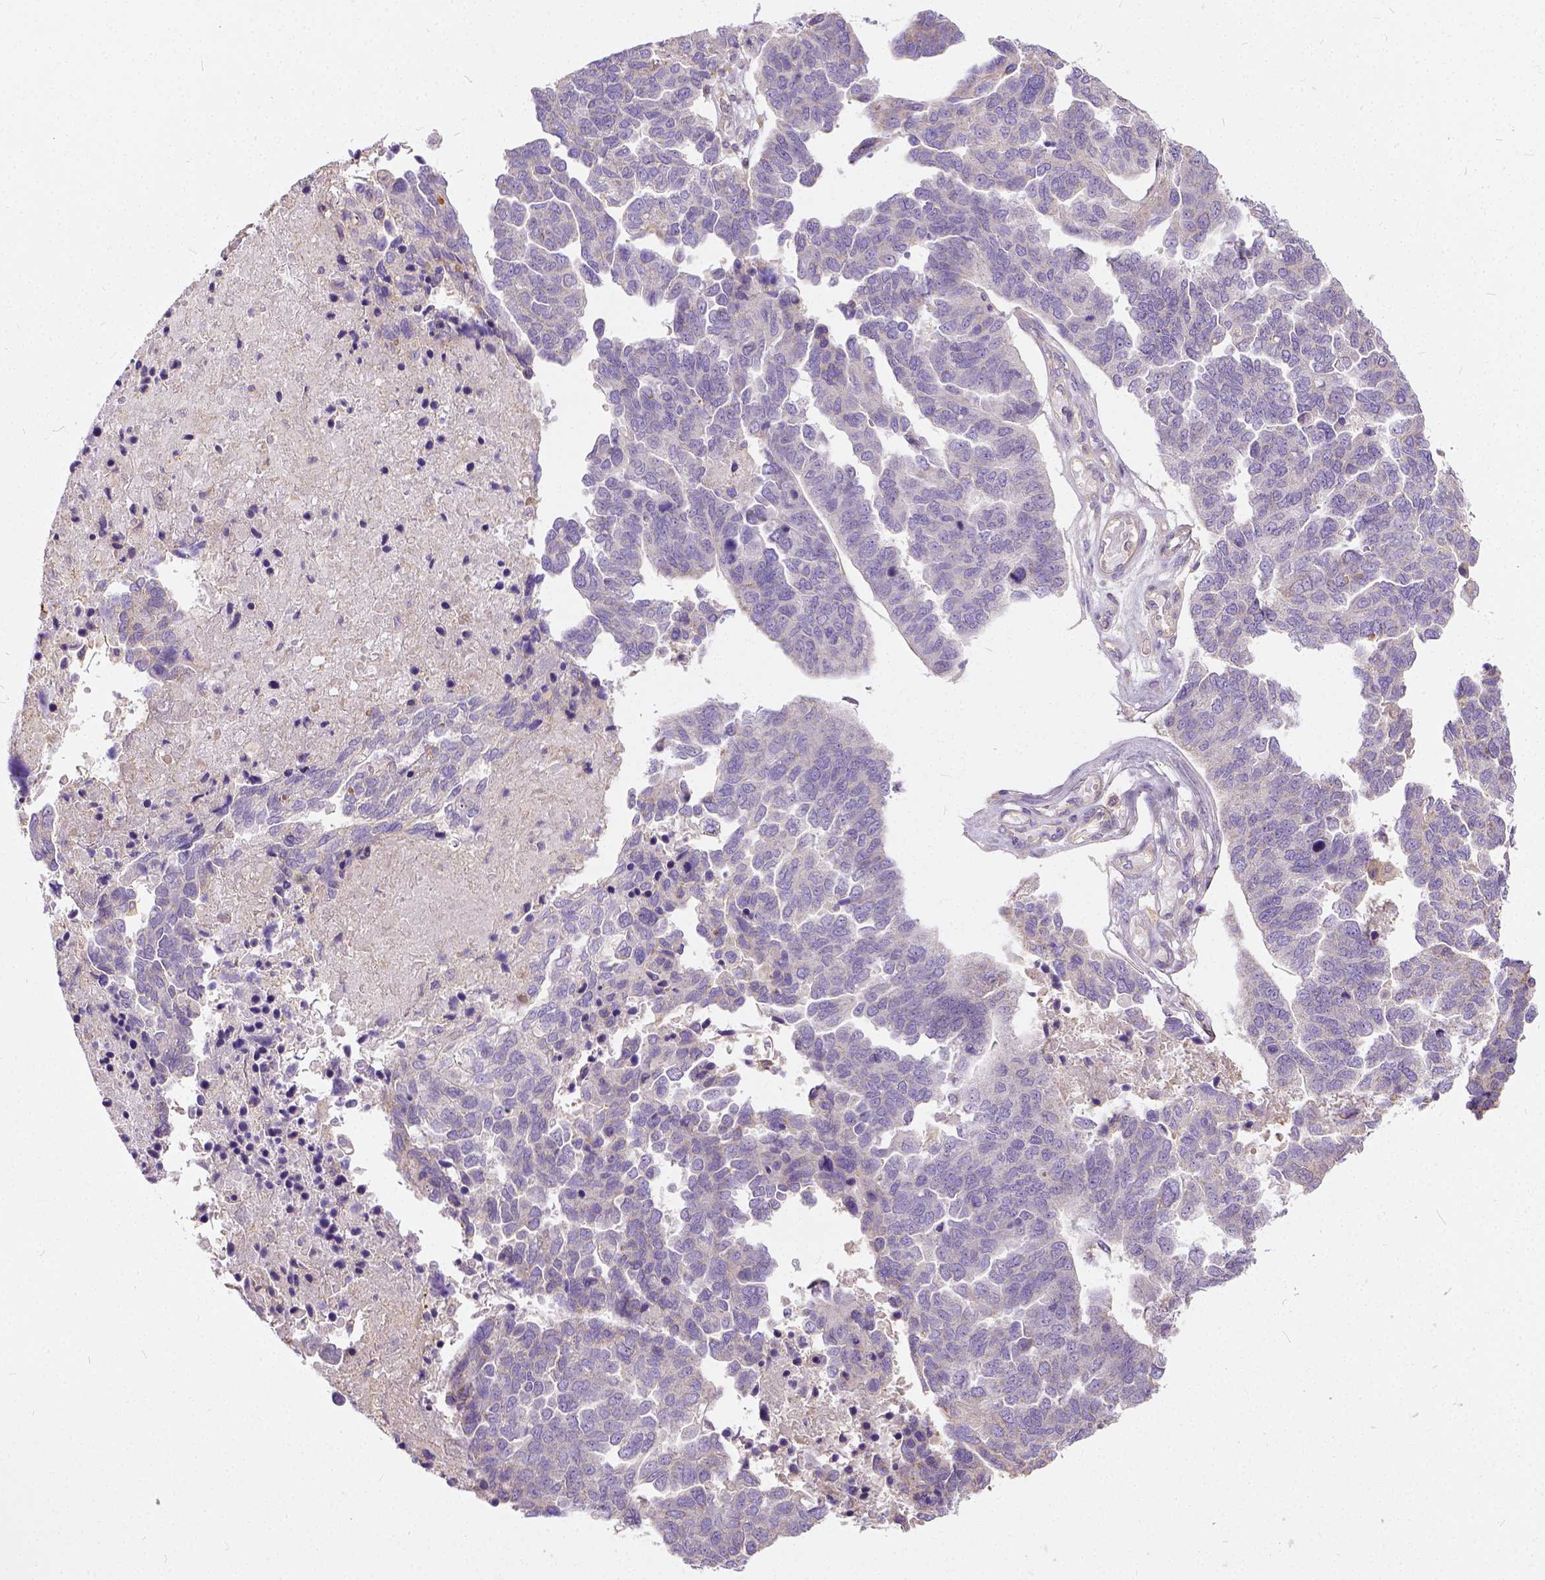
{"staining": {"intensity": "negative", "quantity": "none", "location": "none"}, "tissue": "ovarian cancer", "cell_type": "Tumor cells", "image_type": "cancer", "snomed": [{"axis": "morphology", "description": "Cystadenocarcinoma, serous, NOS"}, {"axis": "topography", "description": "Ovary"}], "caption": "High power microscopy histopathology image of an immunohistochemistry photomicrograph of serous cystadenocarcinoma (ovarian), revealing no significant positivity in tumor cells.", "gene": "CADM4", "patient": {"sex": "female", "age": 64}}